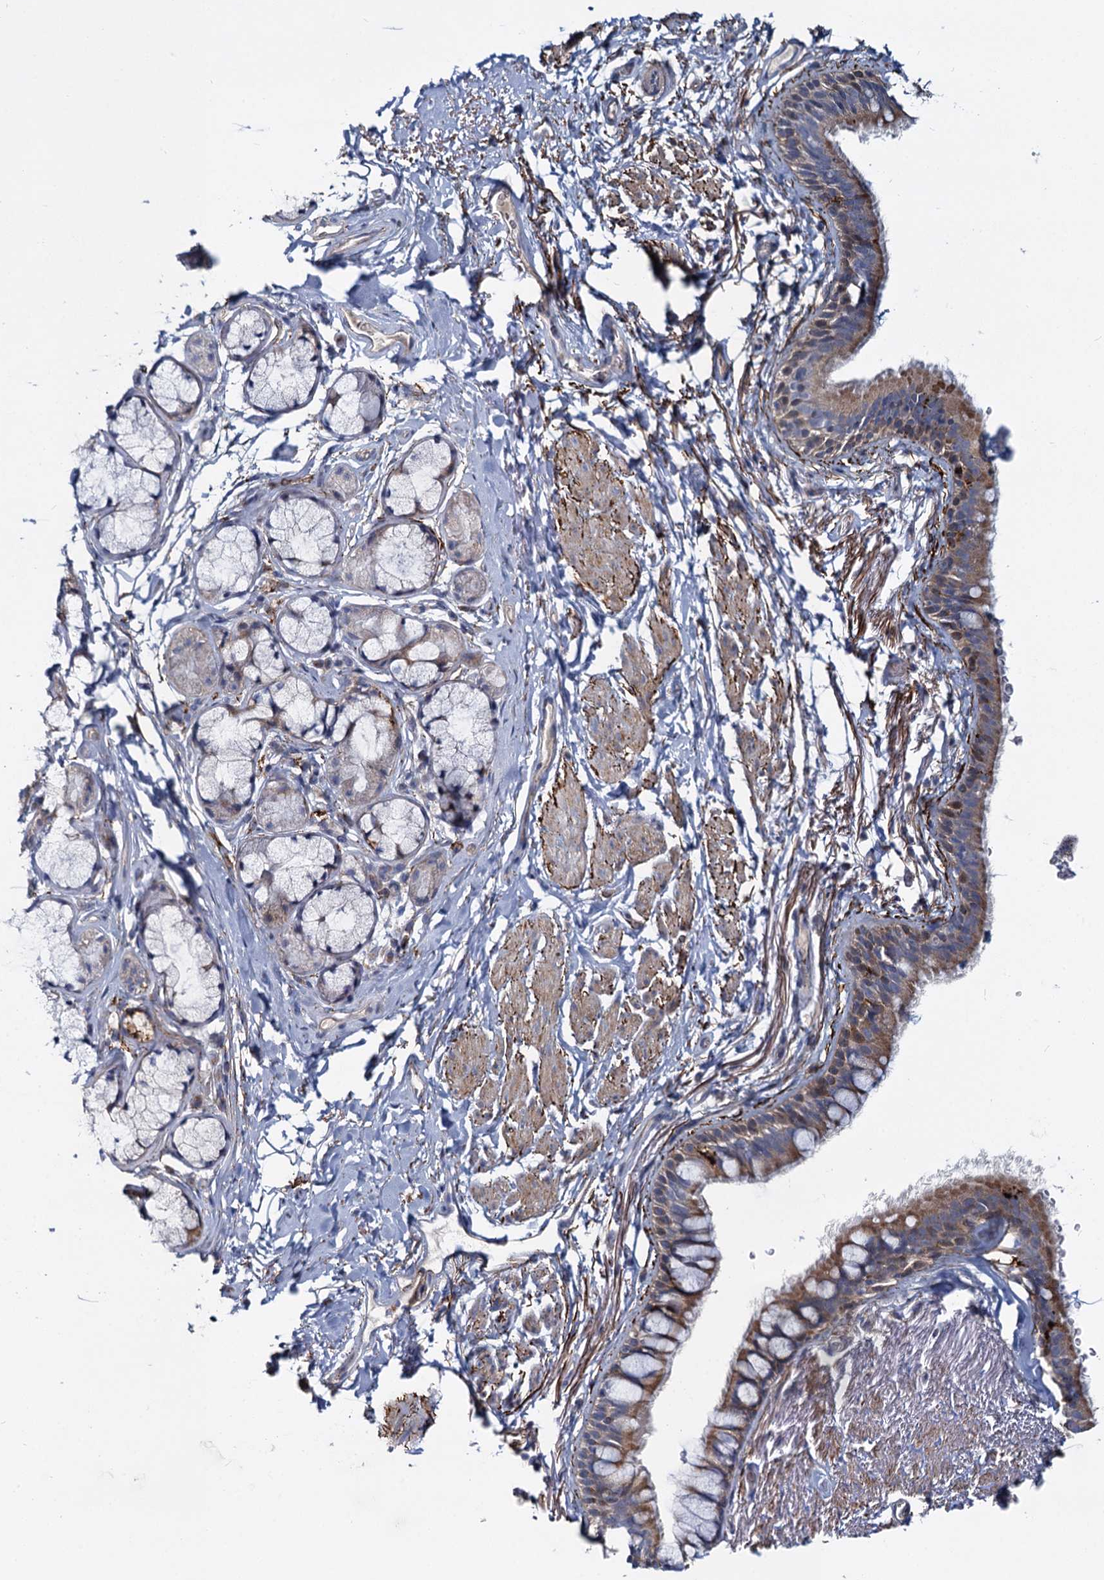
{"staining": {"intensity": "moderate", "quantity": ">75%", "location": "cytoplasmic/membranous"}, "tissue": "bronchus", "cell_type": "Respiratory epithelial cells", "image_type": "normal", "snomed": [{"axis": "morphology", "description": "Normal tissue, NOS"}, {"axis": "topography", "description": "Cartilage tissue"}], "caption": "High-magnification brightfield microscopy of benign bronchus stained with DAB (brown) and counterstained with hematoxylin (blue). respiratory epithelial cells exhibit moderate cytoplasmic/membranous positivity is appreciated in approximately>75% of cells. (brown staining indicates protein expression, while blue staining denotes nuclei).", "gene": "DCUN1D2", "patient": {"sex": "male", "age": 63}}